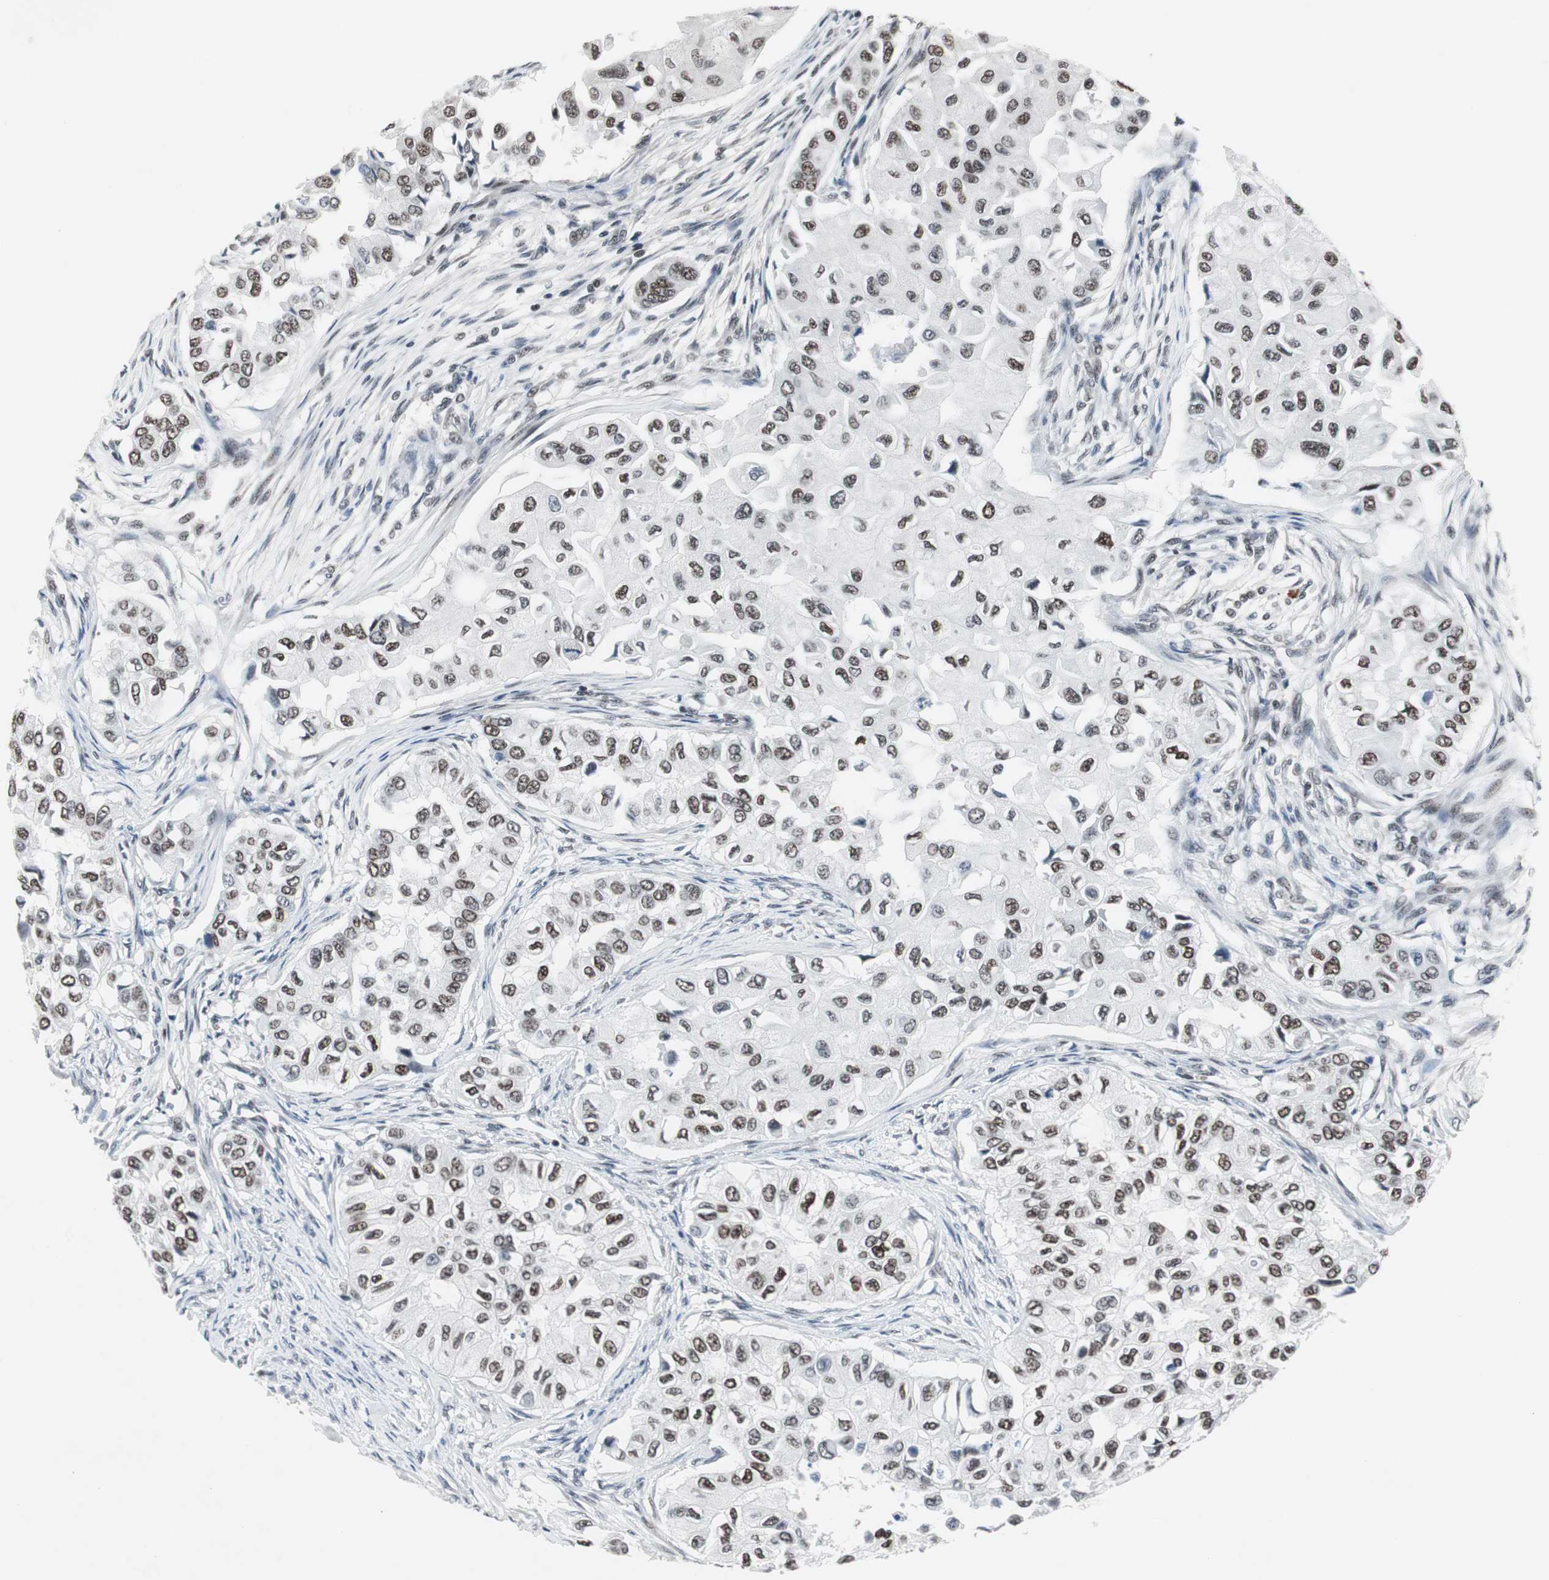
{"staining": {"intensity": "moderate", "quantity": ">75%", "location": "nuclear"}, "tissue": "breast cancer", "cell_type": "Tumor cells", "image_type": "cancer", "snomed": [{"axis": "morphology", "description": "Normal tissue, NOS"}, {"axis": "morphology", "description": "Duct carcinoma"}, {"axis": "topography", "description": "Breast"}], "caption": "Immunohistochemical staining of human intraductal carcinoma (breast) shows medium levels of moderate nuclear protein positivity in approximately >75% of tumor cells. The staining was performed using DAB (3,3'-diaminobenzidine) to visualize the protein expression in brown, while the nuclei were stained in blue with hematoxylin (Magnification: 20x).", "gene": "RAD9A", "patient": {"sex": "female", "age": 49}}